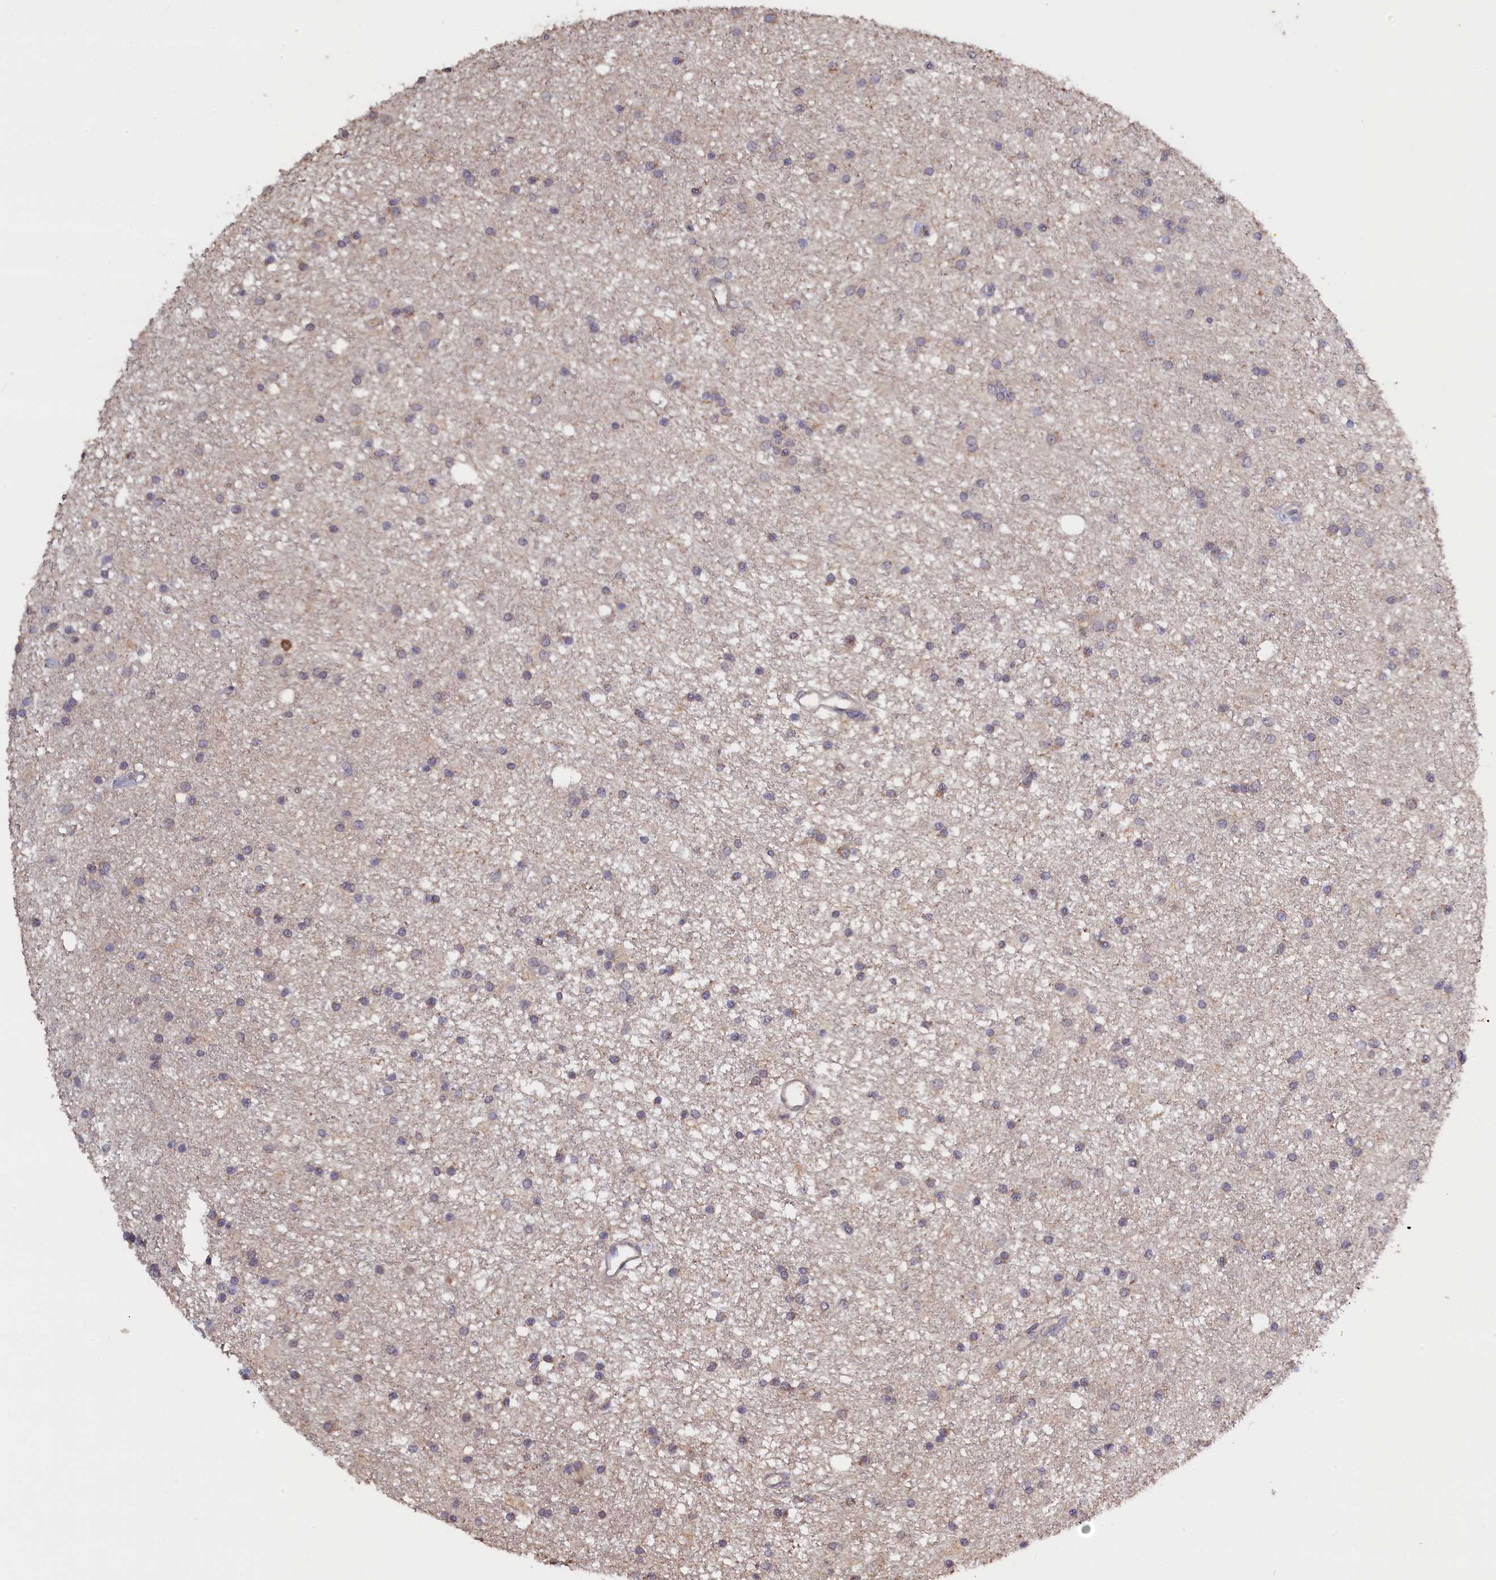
{"staining": {"intensity": "negative", "quantity": "none", "location": "none"}, "tissue": "glioma", "cell_type": "Tumor cells", "image_type": "cancer", "snomed": [{"axis": "morphology", "description": "Glioma, malignant, High grade"}, {"axis": "topography", "description": "Brain"}], "caption": "Human glioma stained for a protein using immunohistochemistry (IHC) demonstrates no staining in tumor cells.", "gene": "CELF5", "patient": {"sex": "male", "age": 77}}